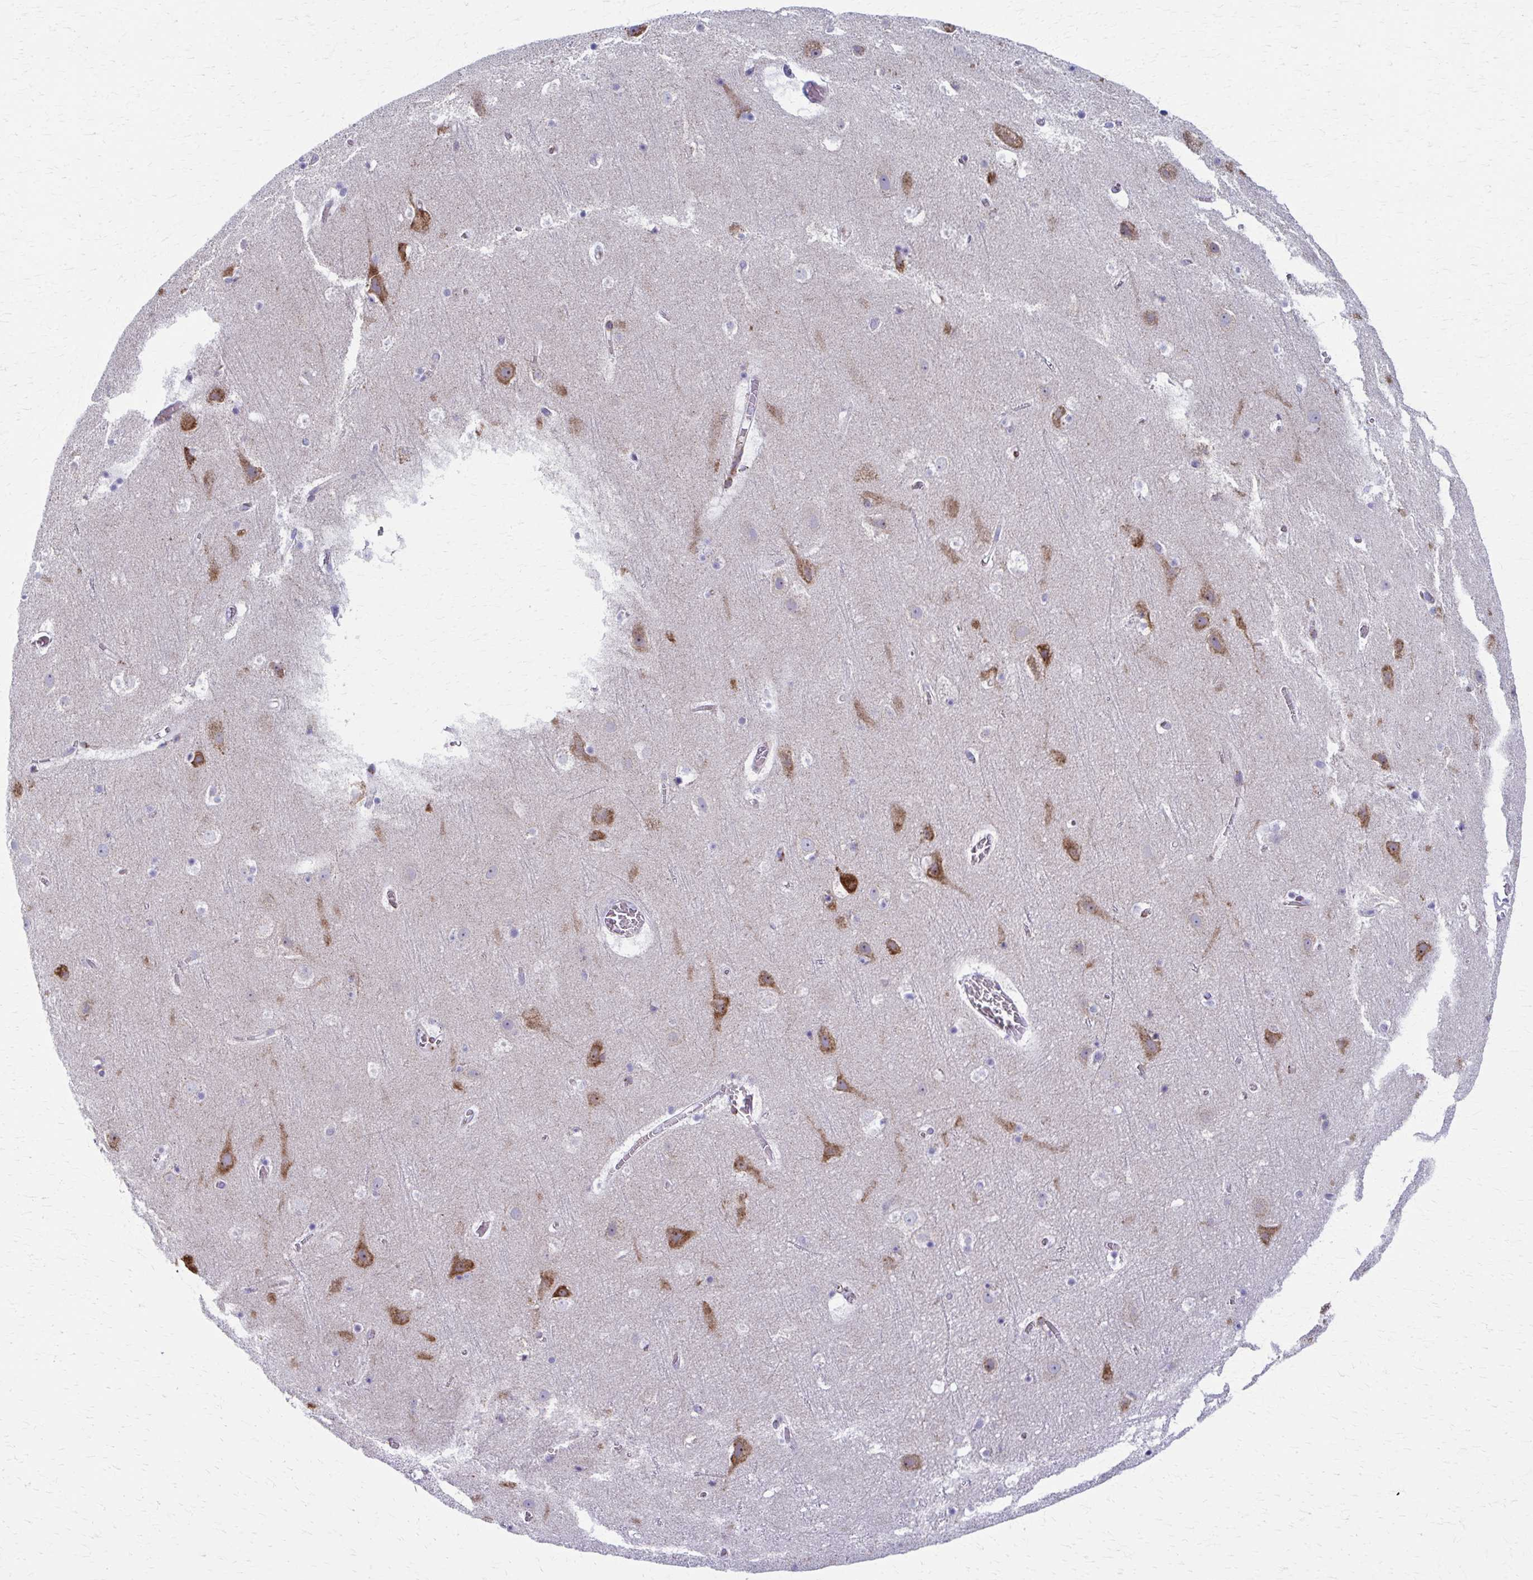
{"staining": {"intensity": "negative", "quantity": "none", "location": "none"}, "tissue": "cerebral cortex", "cell_type": "Endothelial cells", "image_type": "normal", "snomed": [{"axis": "morphology", "description": "Normal tissue, NOS"}, {"axis": "topography", "description": "Cerebral cortex"}], "caption": "A high-resolution micrograph shows immunohistochemistry (IHC) staining of normal cerebral cortex, which reveals no significant positivity in endothelial cells.", "gene": "SPATS2L", "patient": {"sex": "female", "age": 42}}